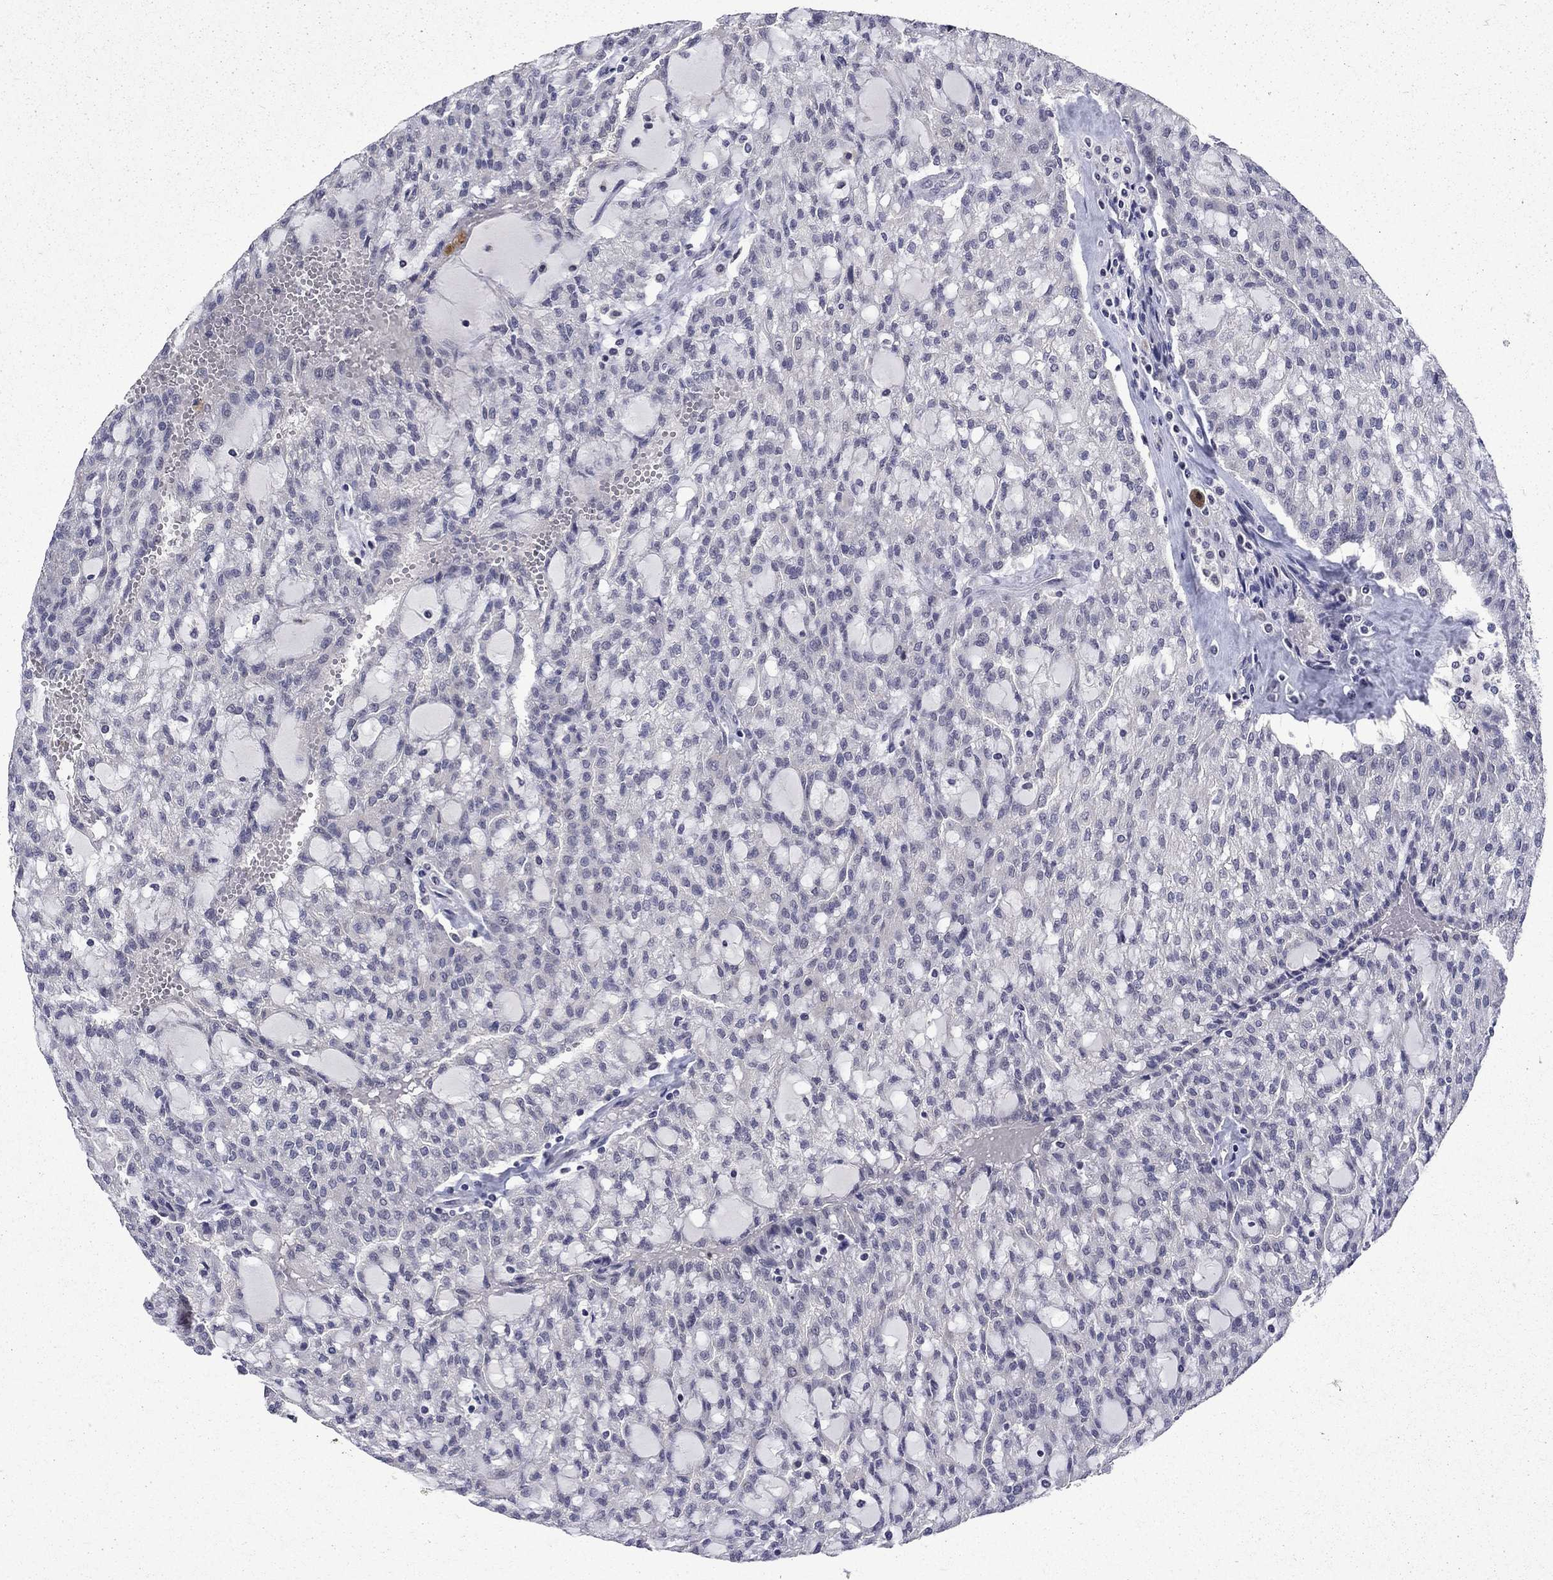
{"staining": {"intensity": "negative", "quantity": "none", "location": "none"}, "tissue": "renal cancer", "cell_type": "Tumor cells", "image_type": "cancer", "snomed": [{"axis": "morphology", "description": "Adenocarcinoma, NOS"}, {"axis": "topography", "description": "Kidney"}], "caption": "Tumor cells show no significant staining in renal cancer (adenocarcinoma).", "gene": "CHAT", "patient": {"sex": "male", "age": 63}}